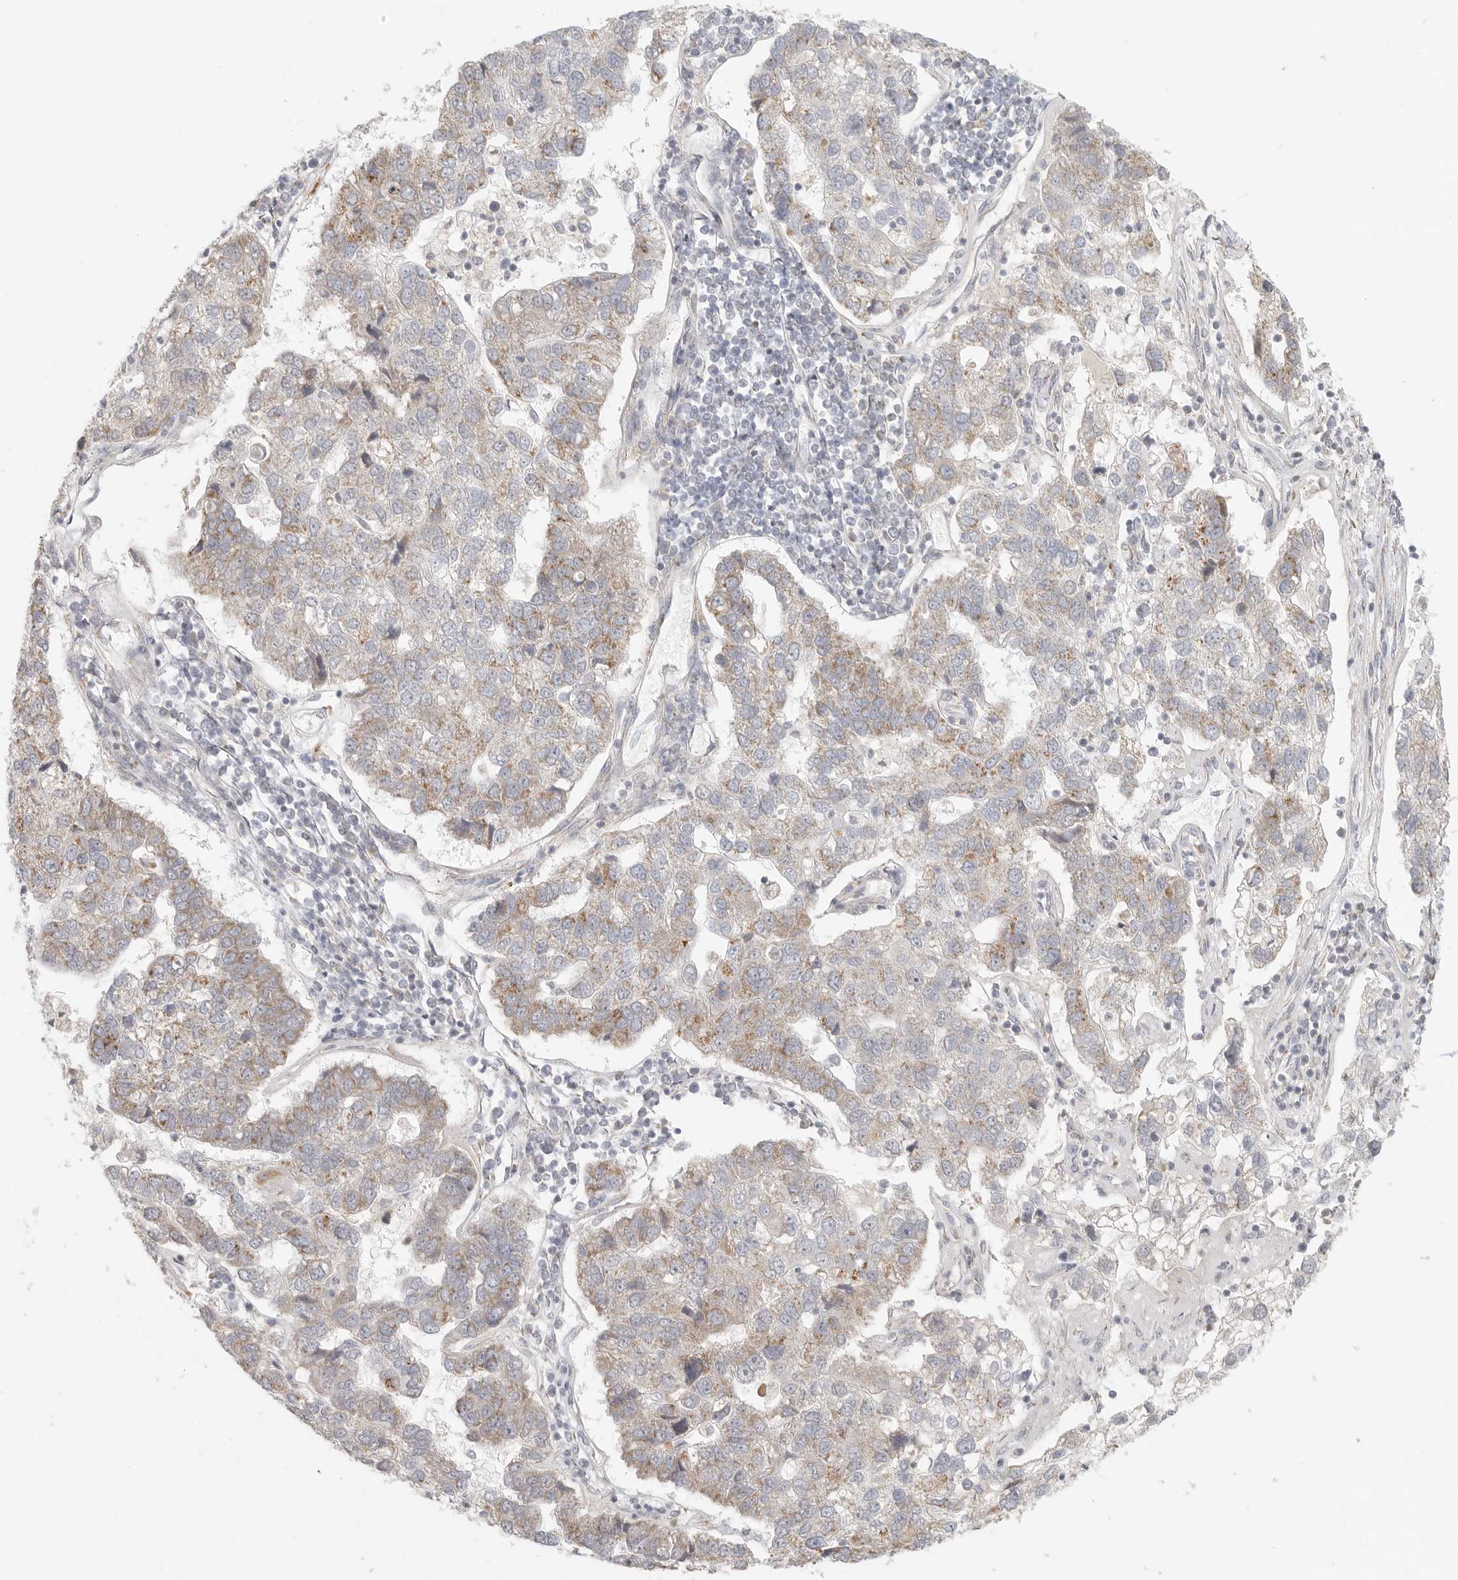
{"staining": {"intensity": "moderate", "quantity": ">75%", "location": "cytoplasmic/membranous"}, "tissue": "pancreatic cancer", "cell_type": "Tumor cells", "image_type": "cancer", "snomed": [{"axis": "morphology", "description": "Adenocarcinoma, NOS"}, {"axis": "topography", "description": "Pancreas"}], "caption": "Moderate cytoplasmic/membranous staining is present in approximately >75% of tumor cells in adenocarcinoma (pancreatic).", "gene": "SLC25A26", "patient": {"sex": "female", "age": 61}}